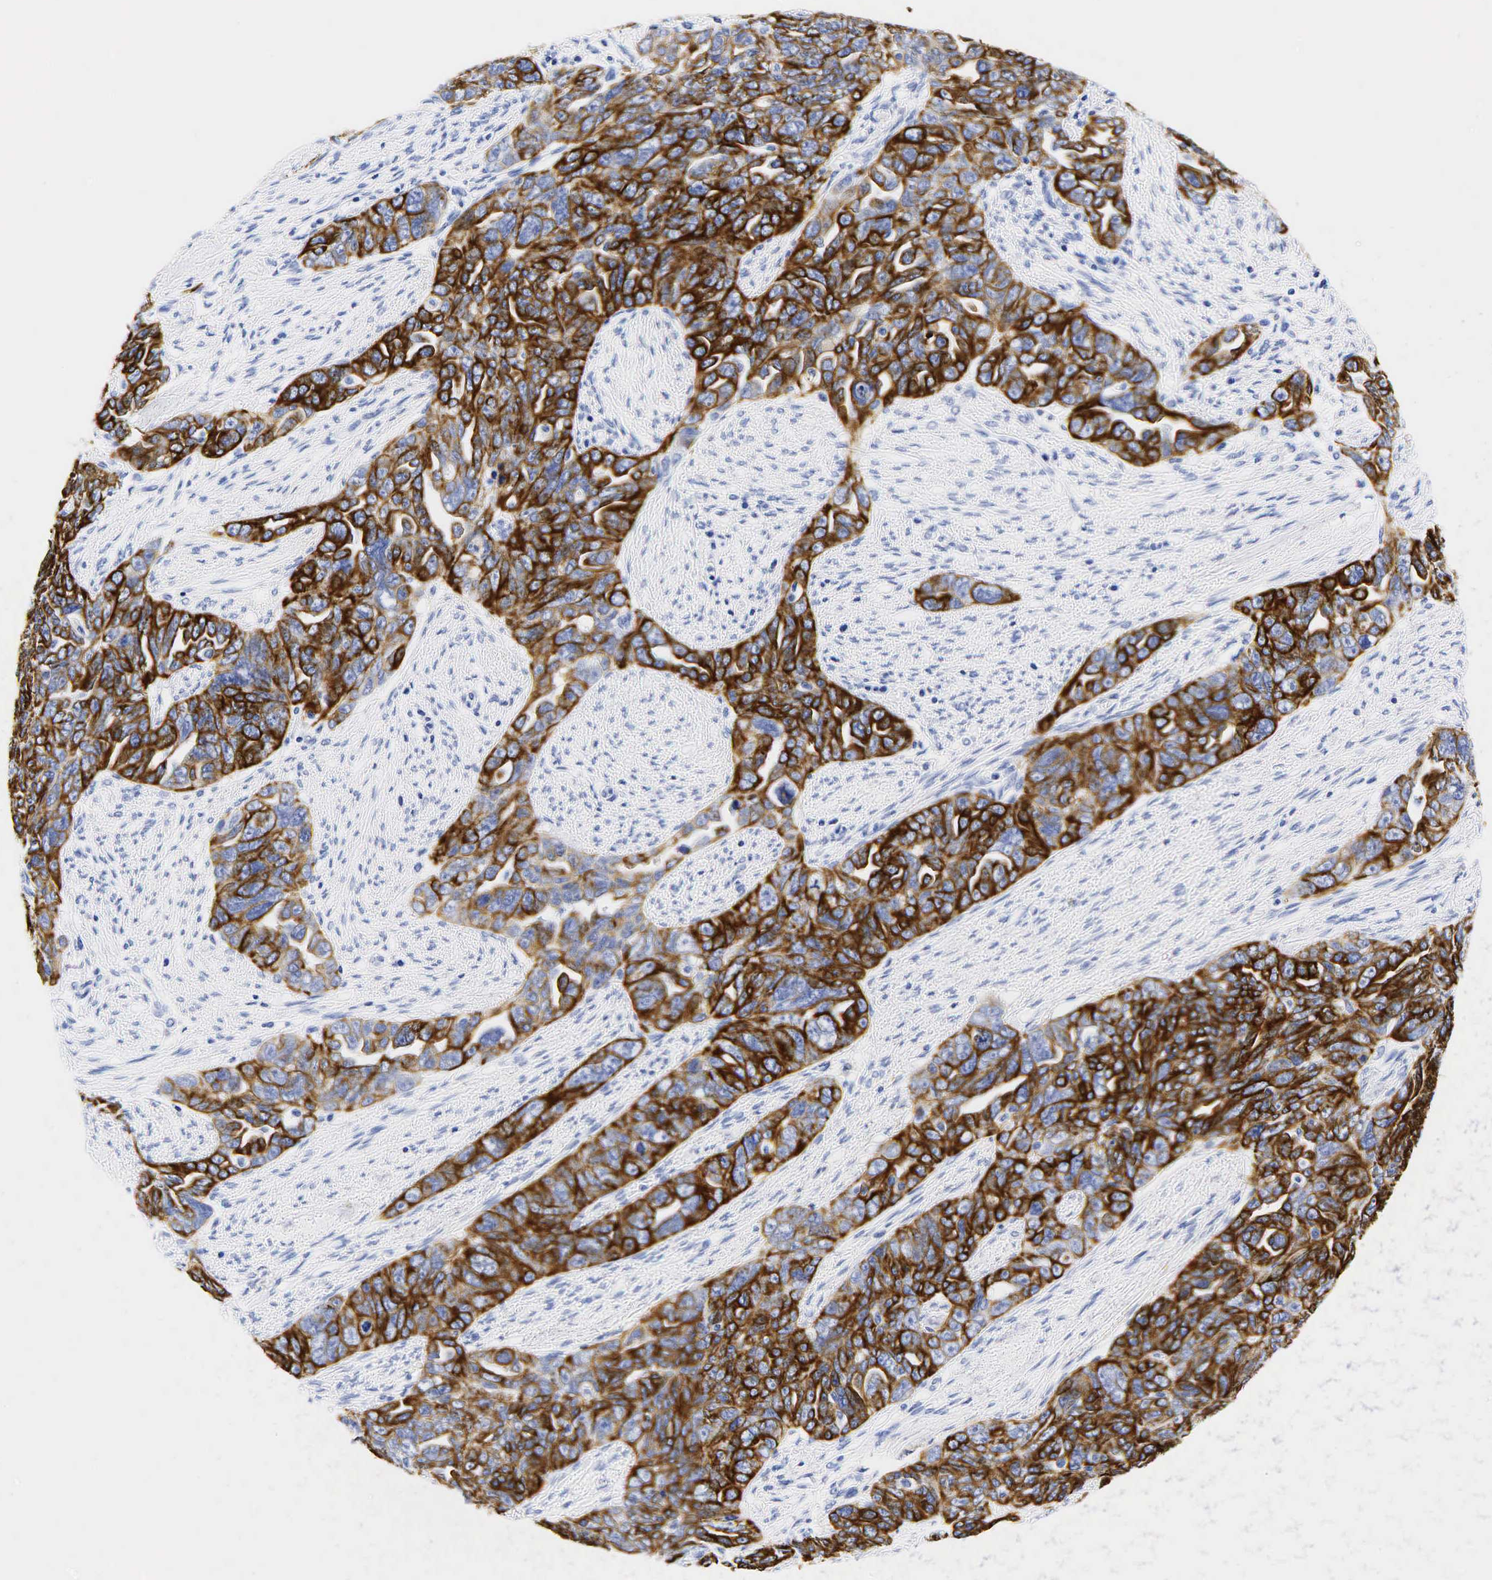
{"staining": {"intensity": "moderate", "quantity": ">75%", "location": "cytoplasmic/membranous"}, "tissue": "ovarian cancer", "cell_type": "Tumor cells", "image_type": "cancer", "snomed": [{"axis": "morphology", "description": "Cystadenocarcinoma, serous, NOS"}, {"axis": "topography", "description": "Ovary"}], "caption": "Immunohistochemistry of human ovarian cancer (serous cystadenocarcinoma) displays medium levels of moderate cytoplasmic/membranous positivity in approximately >75% of tumor cells.", "gene": "KRT19", "patient": {"sex": "female", "age": 63}}